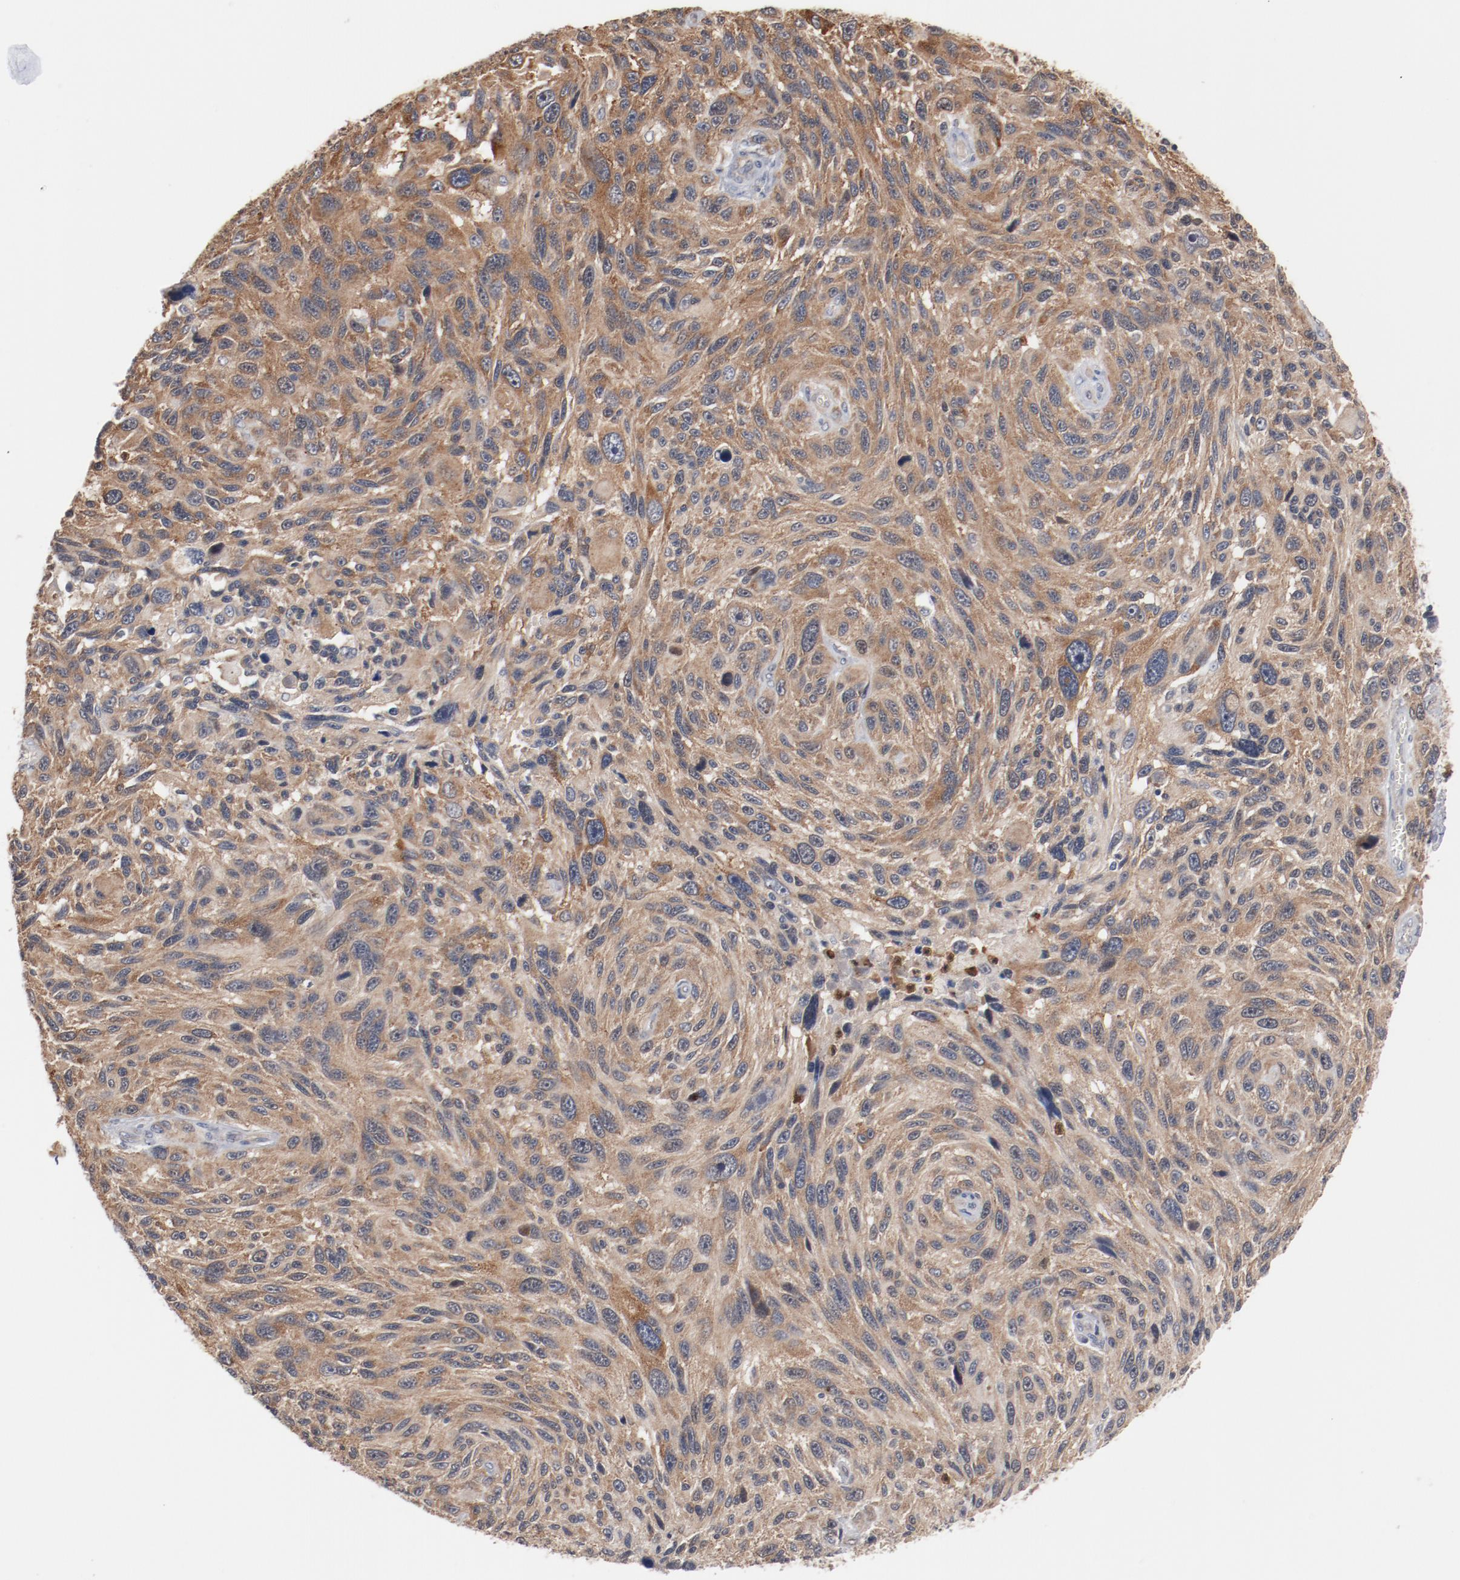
{"staining": {"intensity": "moderate", "quantity": ">75%", "location": "cytoplasmic/membranous"}, "tissue": "melanoma", "cell_type": "Tumor cells", "image_type": "cancer", "snomed": [{"axis": "morphology", "description": "Malignant melanoma, NOS"}, {"axis": "topography", "description": "Skin"}], "caption": "Moderate cytoplasmic/membranous staining is appreciated in about >75% of tumor cells in malignant melanoma.", "gene": "RNASE11", "patient": {"sex": "male", "age": 53}}